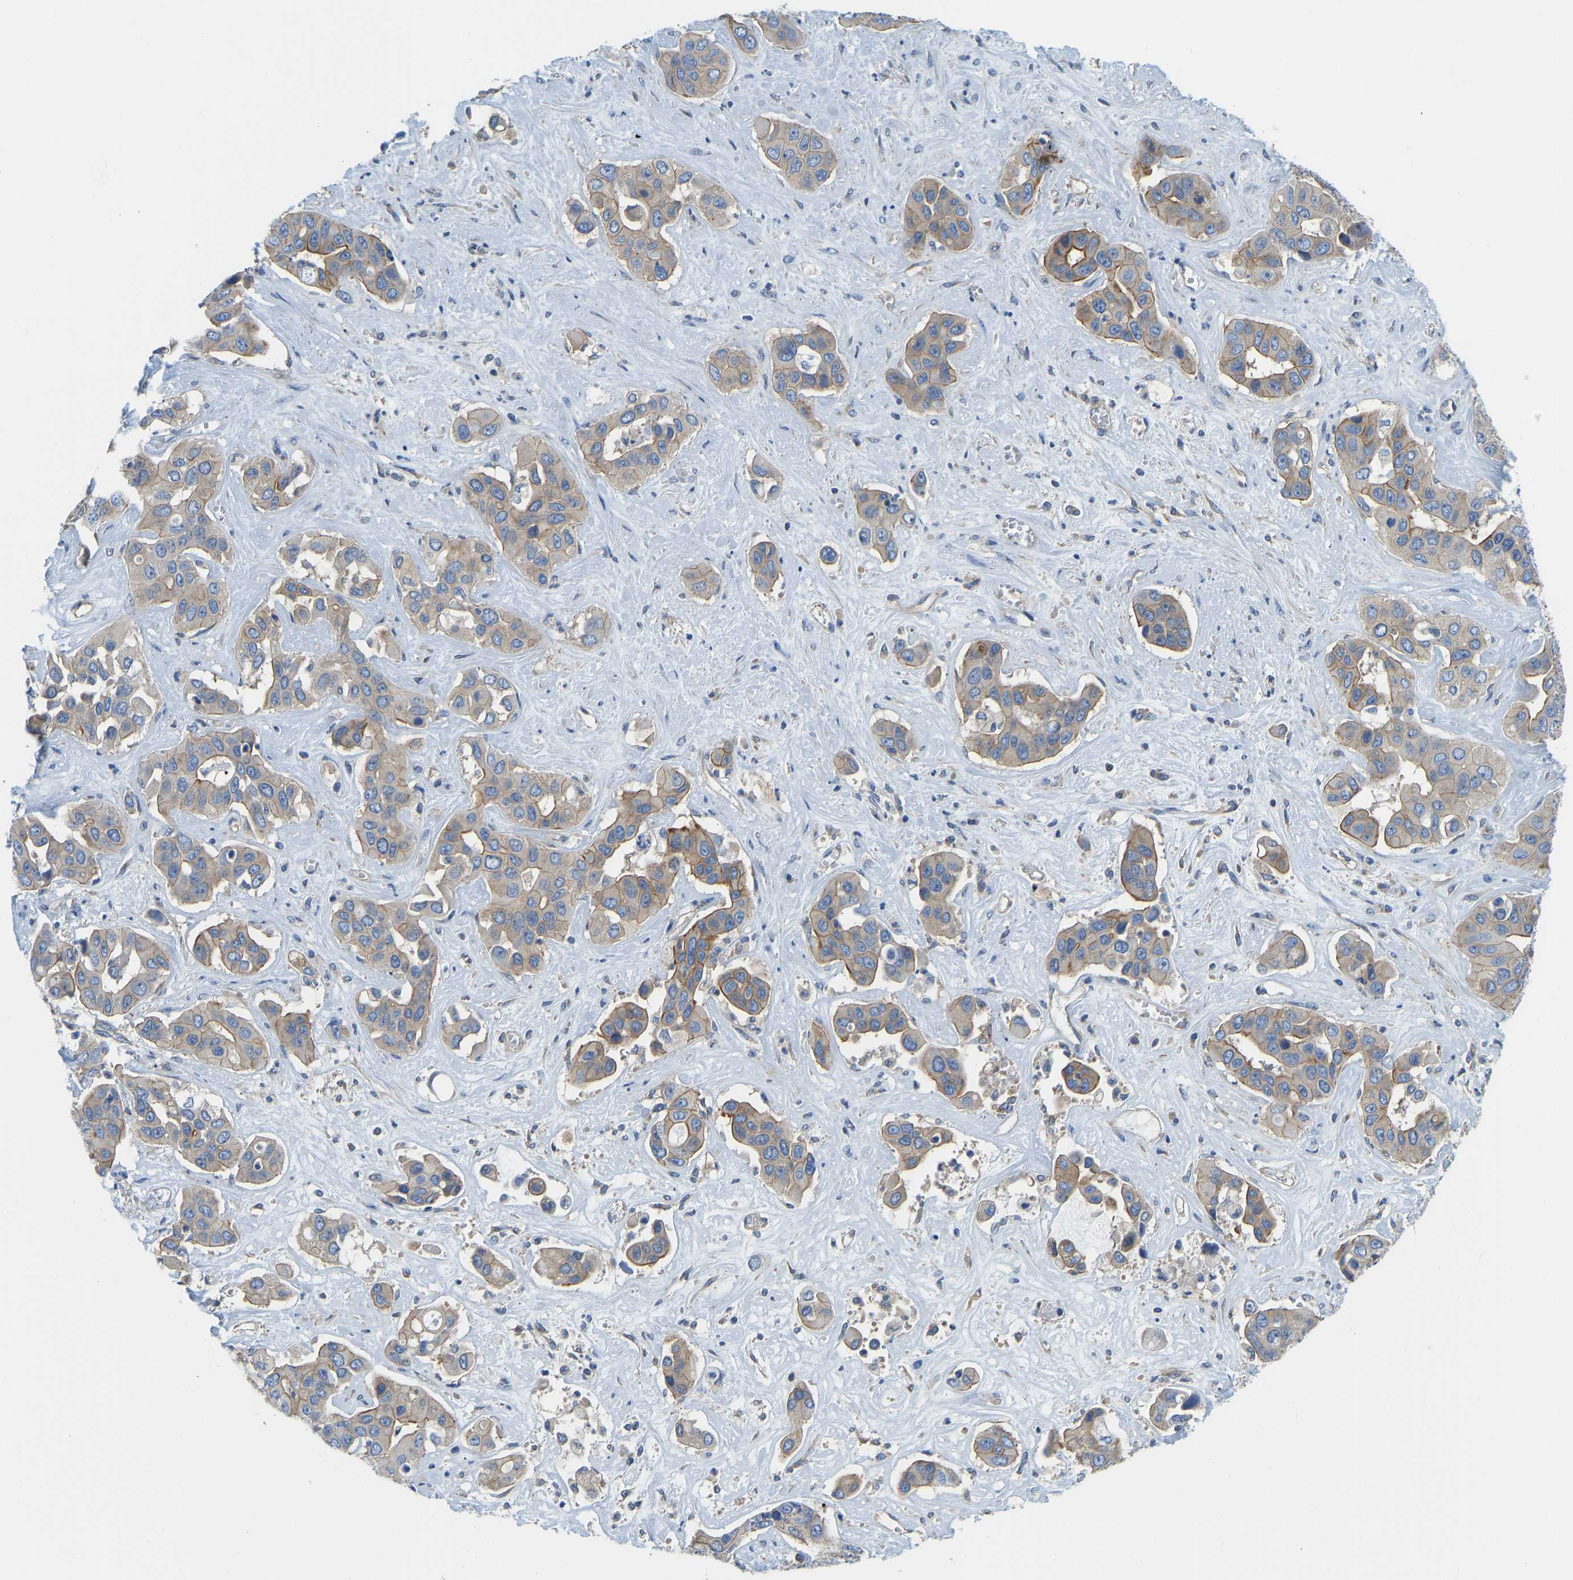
{"staining": {"intensity": "moderate", "quantity": "25%-75%", "location": "cytoplasmic/membranous"}, "tissue": "liver cancer", "cell_type": "Tumor cells", "image_type": "cancer", "snomed": [{"axis": "morphology", "description": "Cholangiocarcinoma"}, {"axis": "topography", "description": "Liver"}], "caption": "The micrograph demonstrates a brown stain indicating the presence of a protein in the cytoplasmic/membranous of tumor cells in cholangiocarcinoma (liver).", "gene": "CHAD", "patient": {"sex": "female", "age": 52}}